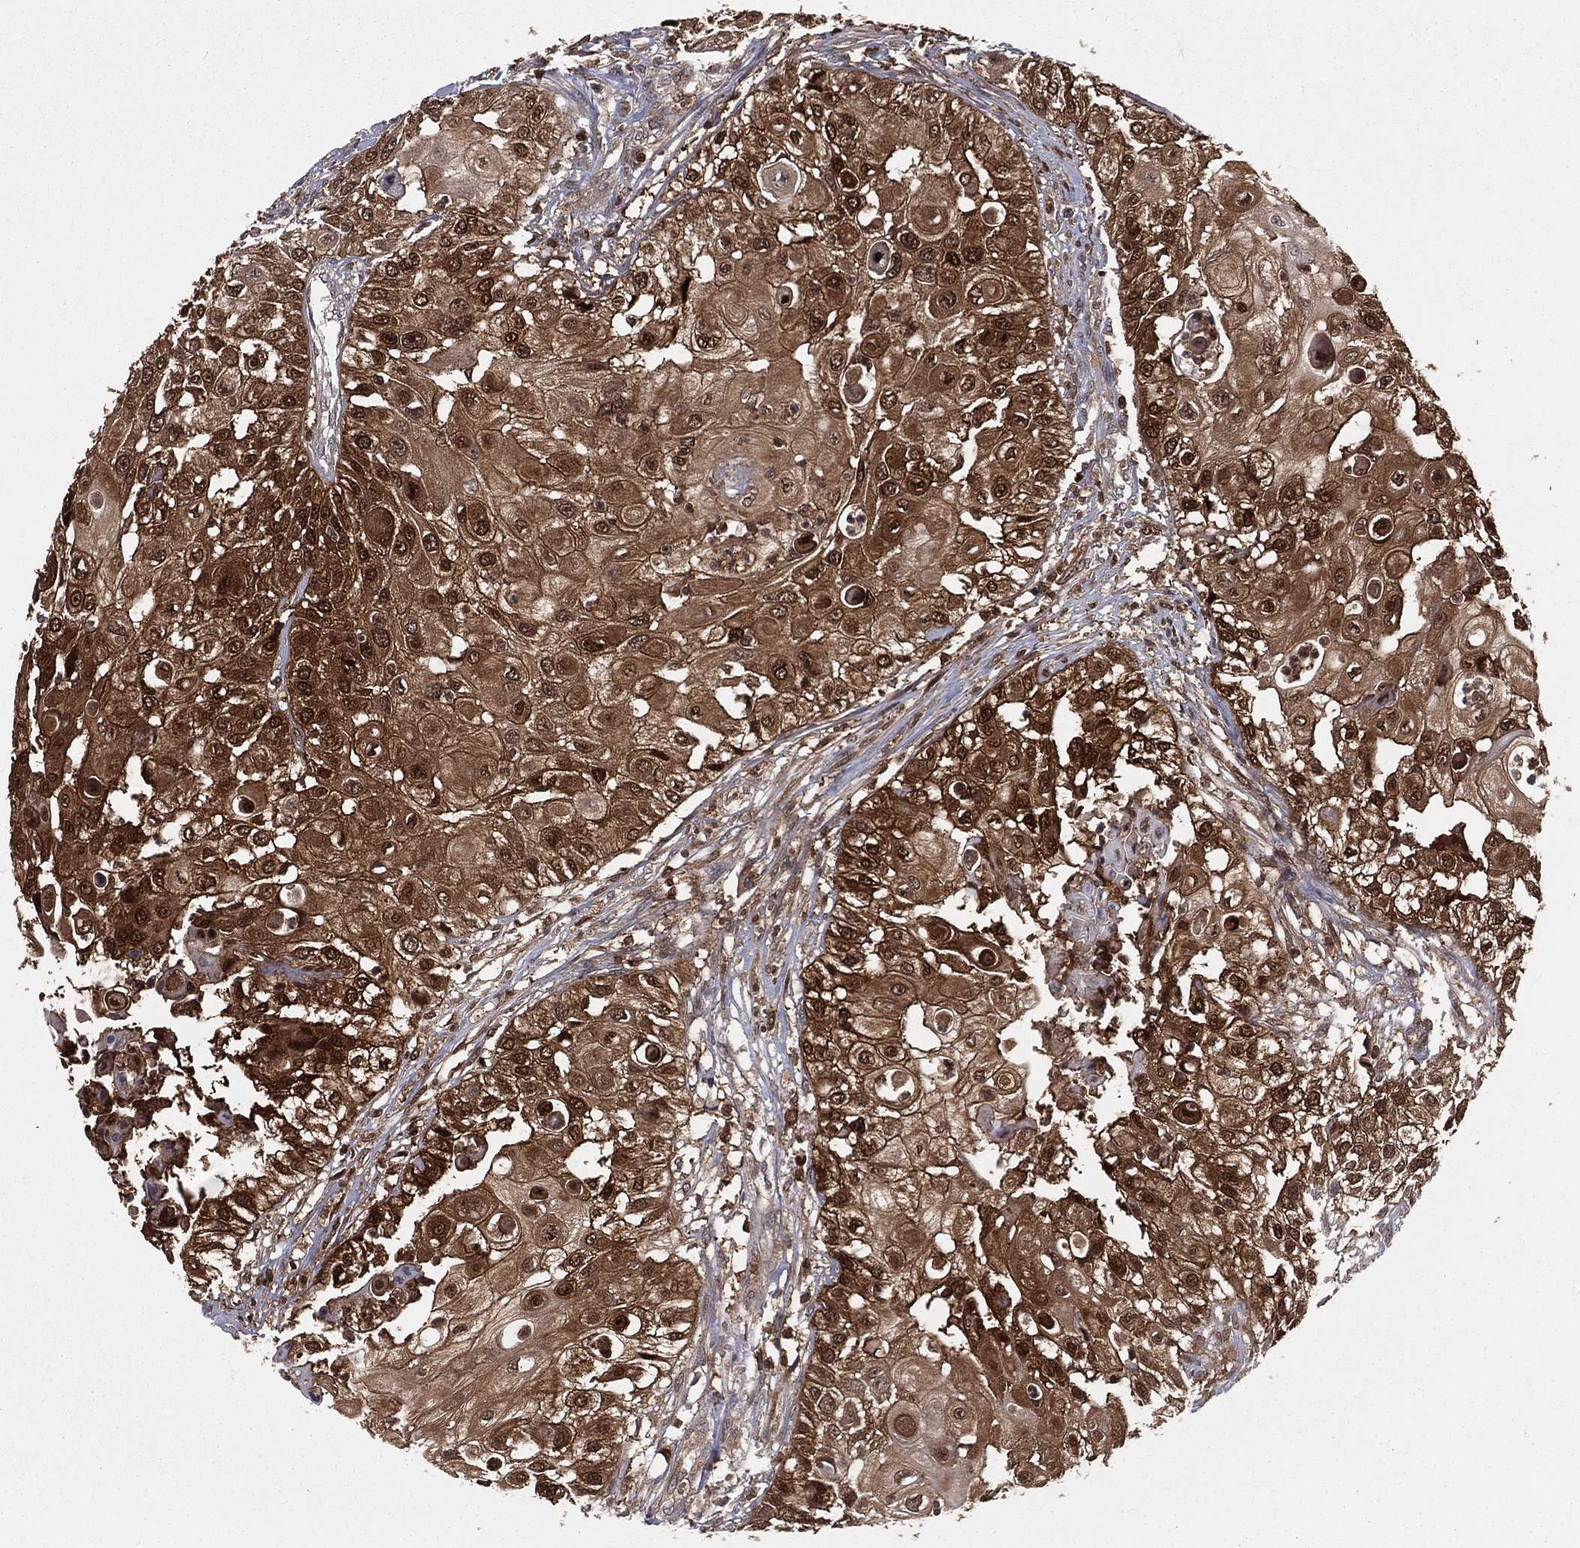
{"staining": {"intensity": "strong", "quantity": ">75%", "location": "cytoplasmic/membranous,nuclear"}, "tissue": "urothelial cancer", "cell_type": "Tumor cells", "image_type": "cancer", "snomed": [{"axis": "morphology", "description": "Urothelial carcinoma, High grade"}, {"axis": "topography", "description": "Urinary bladder"}], "caption": "Urothelial carcinoma (high-grade) stained for a protein (brown) demonstrates strong cytoplasmic/membranous and nuclear positive staining in about >75% of tumor cells.", "gene": "ENO1", "patient": {"sex": "female", "age": 79}}